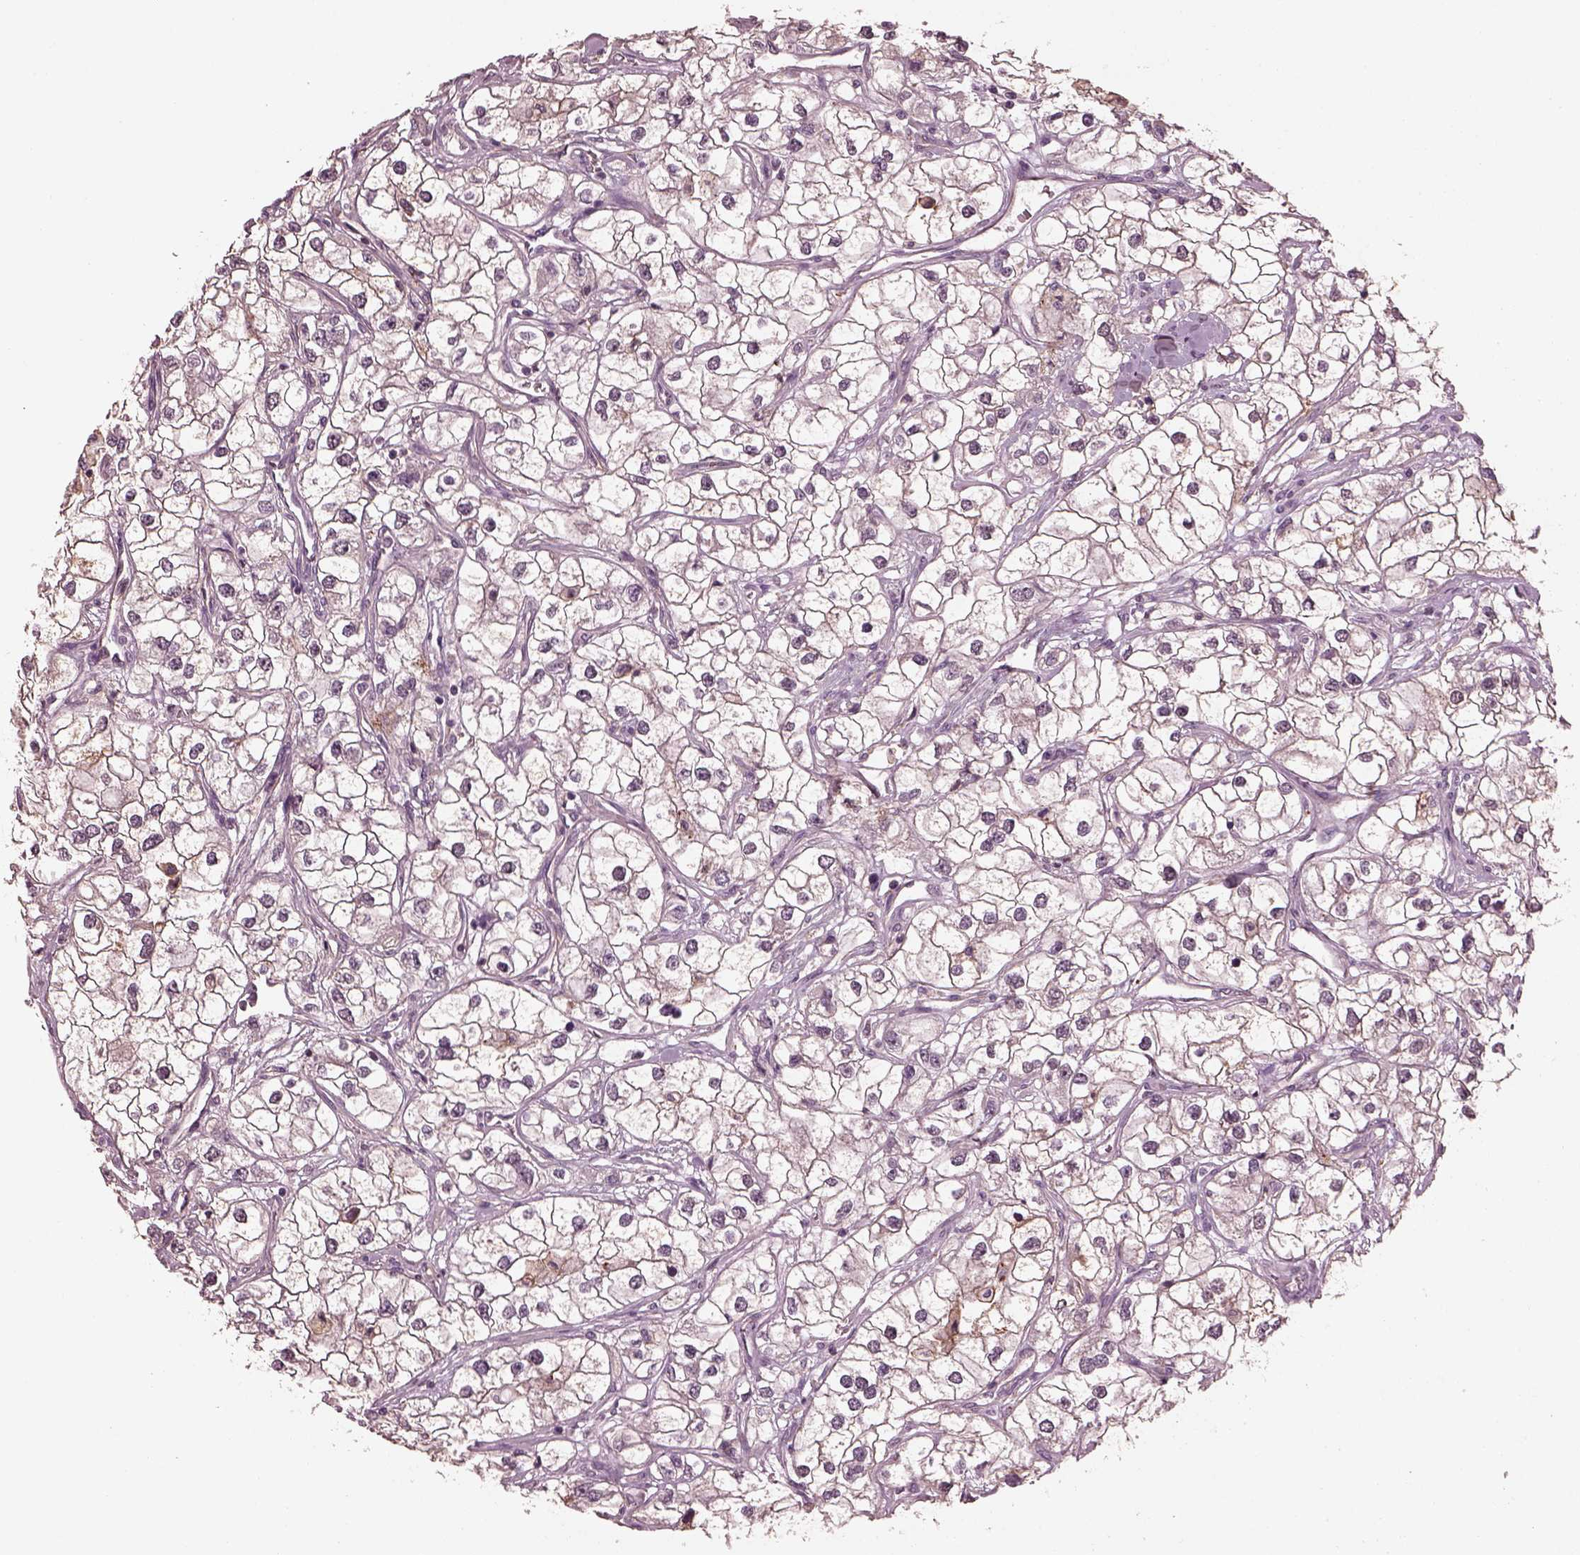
{"staining": {"intensity": "negative", "quantity": "none", "location": "none"}, "tissue": "renal cancer", "cell_type": "Tumor cells", "image_type": "cancer", "snomed": [{"axis": "morphology", "description": "Adenocarcinoma, NOS"}, {"axis": "topography", "description": "Kidney"}], "caption": "Renal cancer stained for a protein using immunohistochemistry exhibits no staining tumor cells.", "gene": "SRI", "patient": {"sex": "male", "age": 59}}